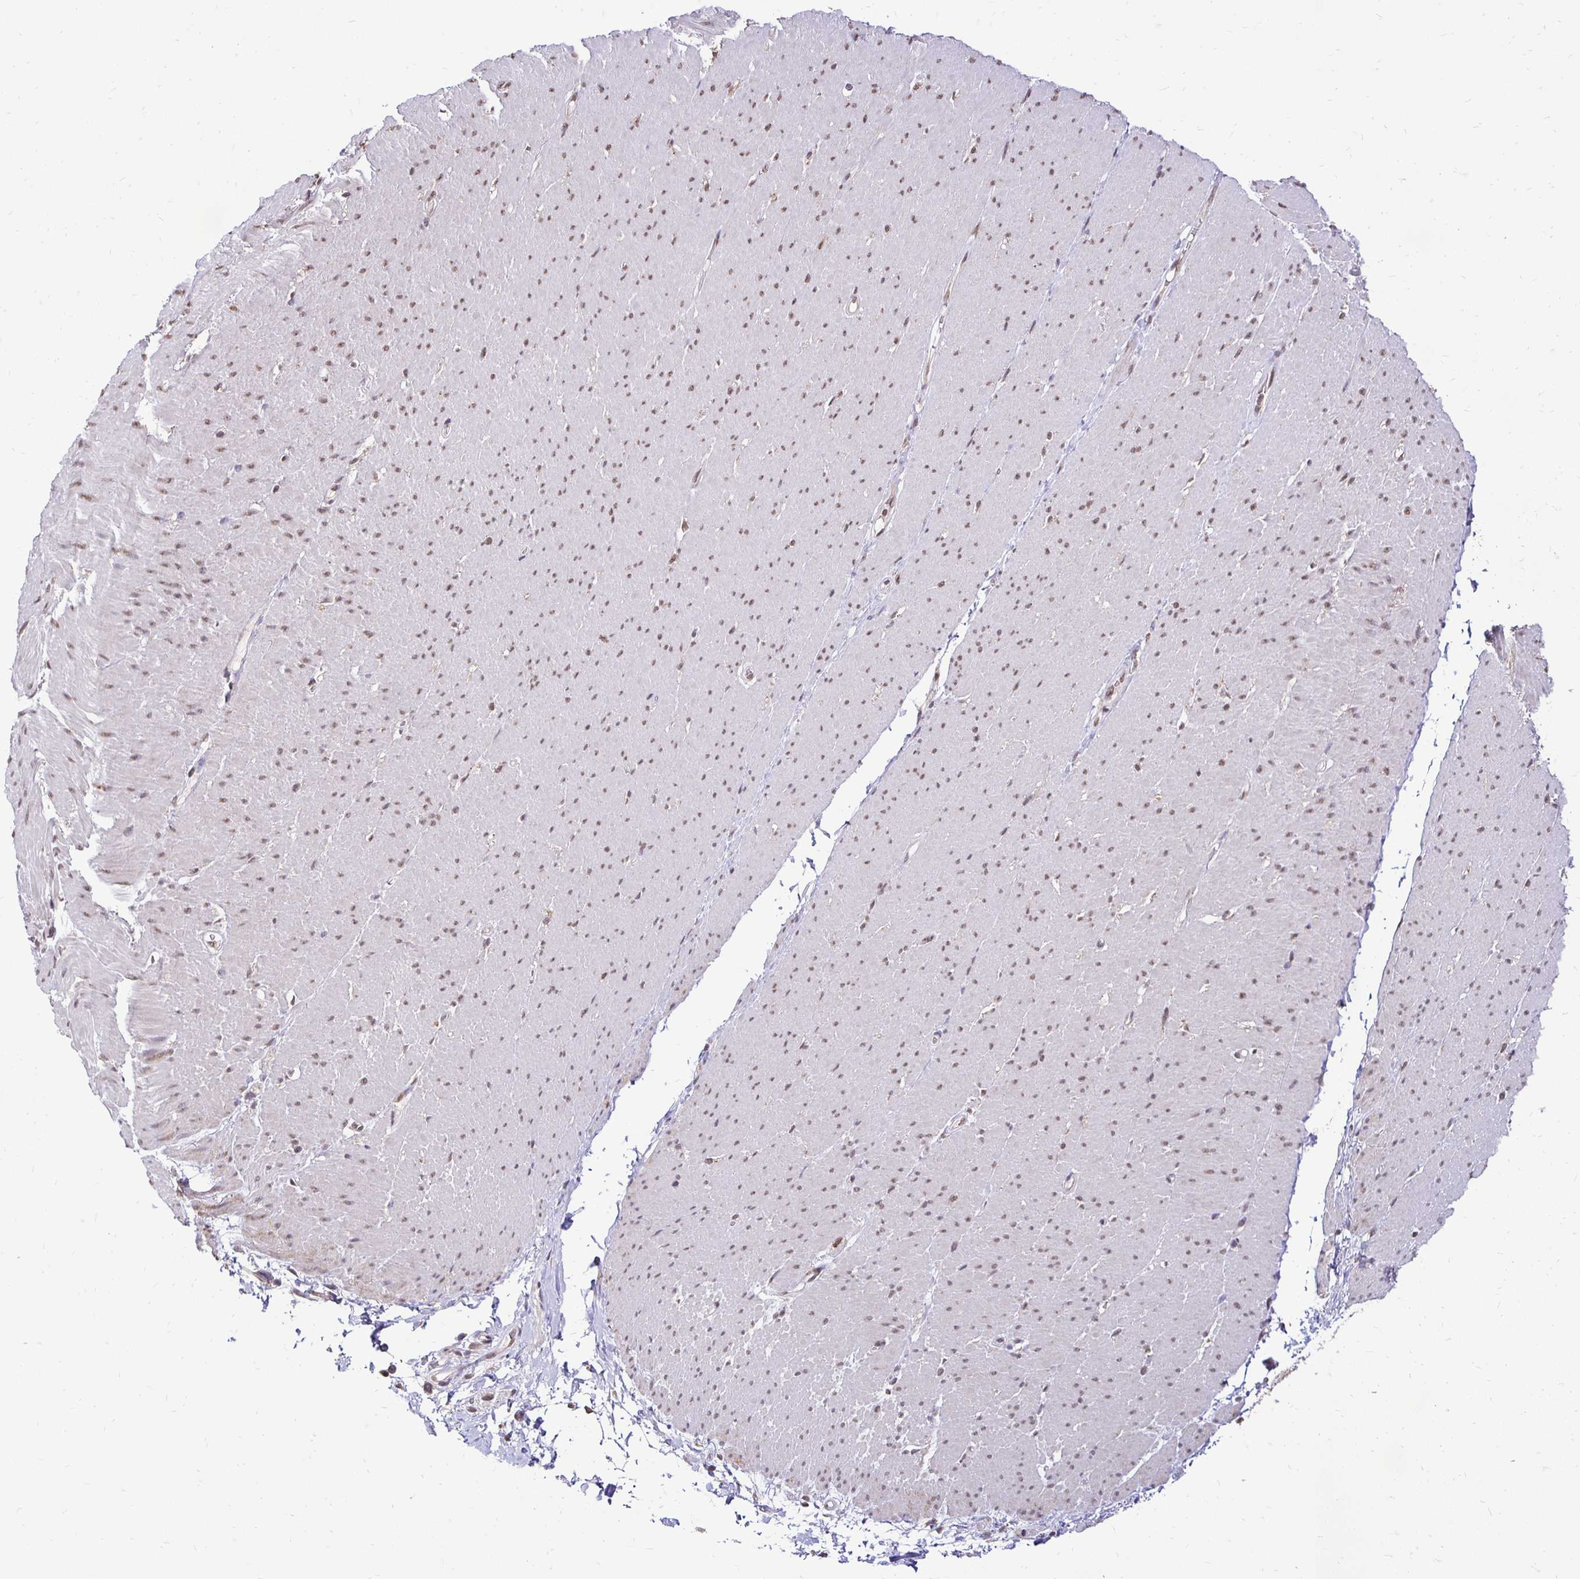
{"staining": {"intensity": "weak", "quantity": "25%-75%", "location": "nuclear"}, "tissue": "smooth muscle", "cell_type": "Smooth muscle cells", "image_type": "normal", "snomed": [{"axis": "morphology", "description": "Normal tissue, NOS"}, {"axis": "topography", "description": "Smooth muscle"}, {"axis": "topography", "description": "Rectum"}], "caption": "About 25%-75% of smooth muscle cells in unremarkable smooth muscle display weak nuclear protein staining as visualized by brown immunohistochemical staining.", "gene": "RHEBL1", "patient": {"sex": "male", "age": 53}}